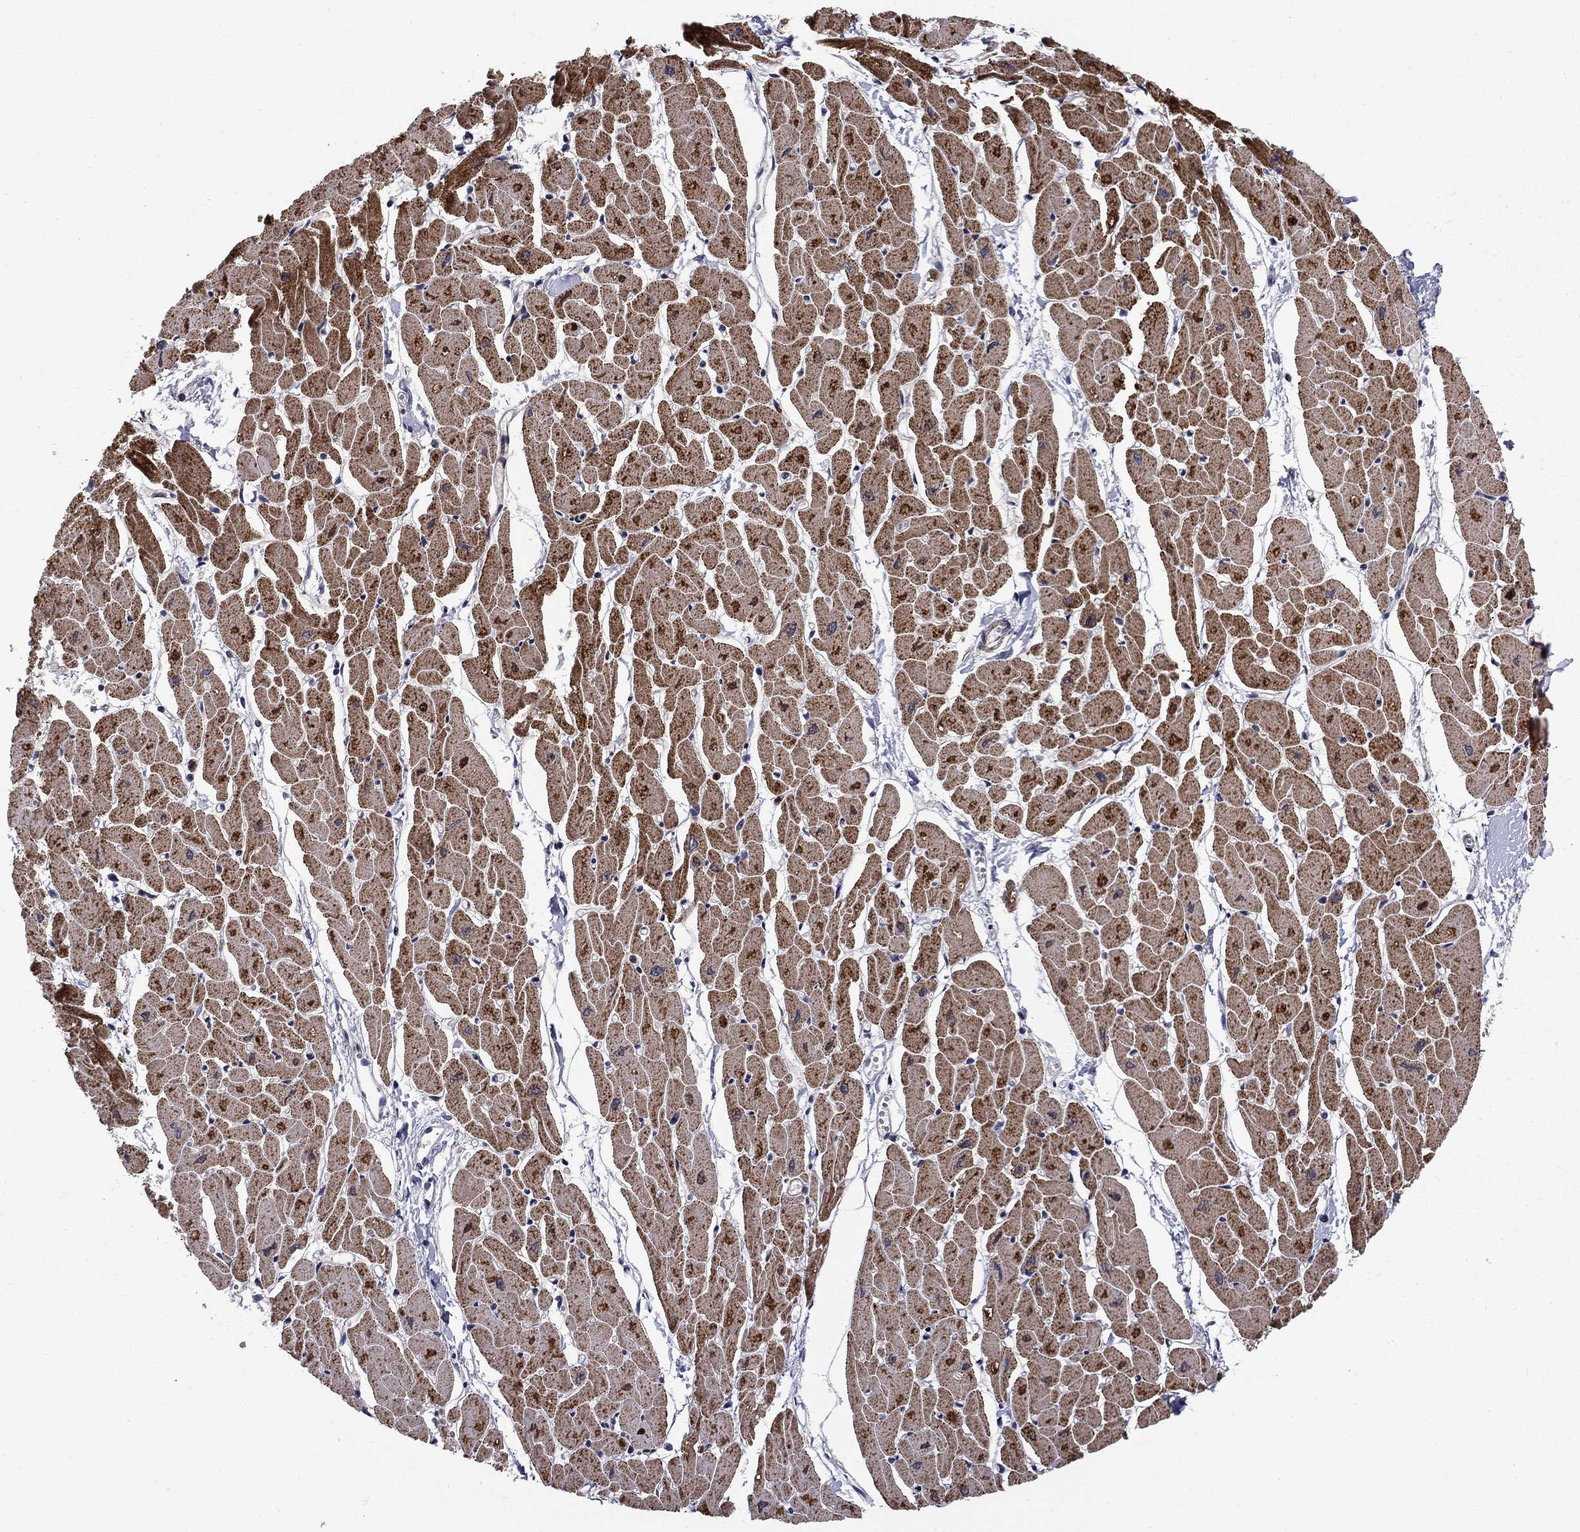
{"staining": {"intensity": "strong", "quantity": ">75%", "location": "cytoplasmic/membranous"}, "tissue": "heart muscle", "cell_type": "Cardiomyocytes", "image_type": "normal", "snomed": [{"axis": "morphology", "description": "Normal tissue, NOS"}, {"axis": "topography", "description": "Heart"}], "caption": "A high-resolution histopathology image shows immunohistochemistry (IHC) staining of benign heart muscle, which exhibits strong cytoplasmic/membranous staining in about >75% of cardiomyocytes.", "gene": "MIOS", "patient": {"sex": "male", "age": 57}}